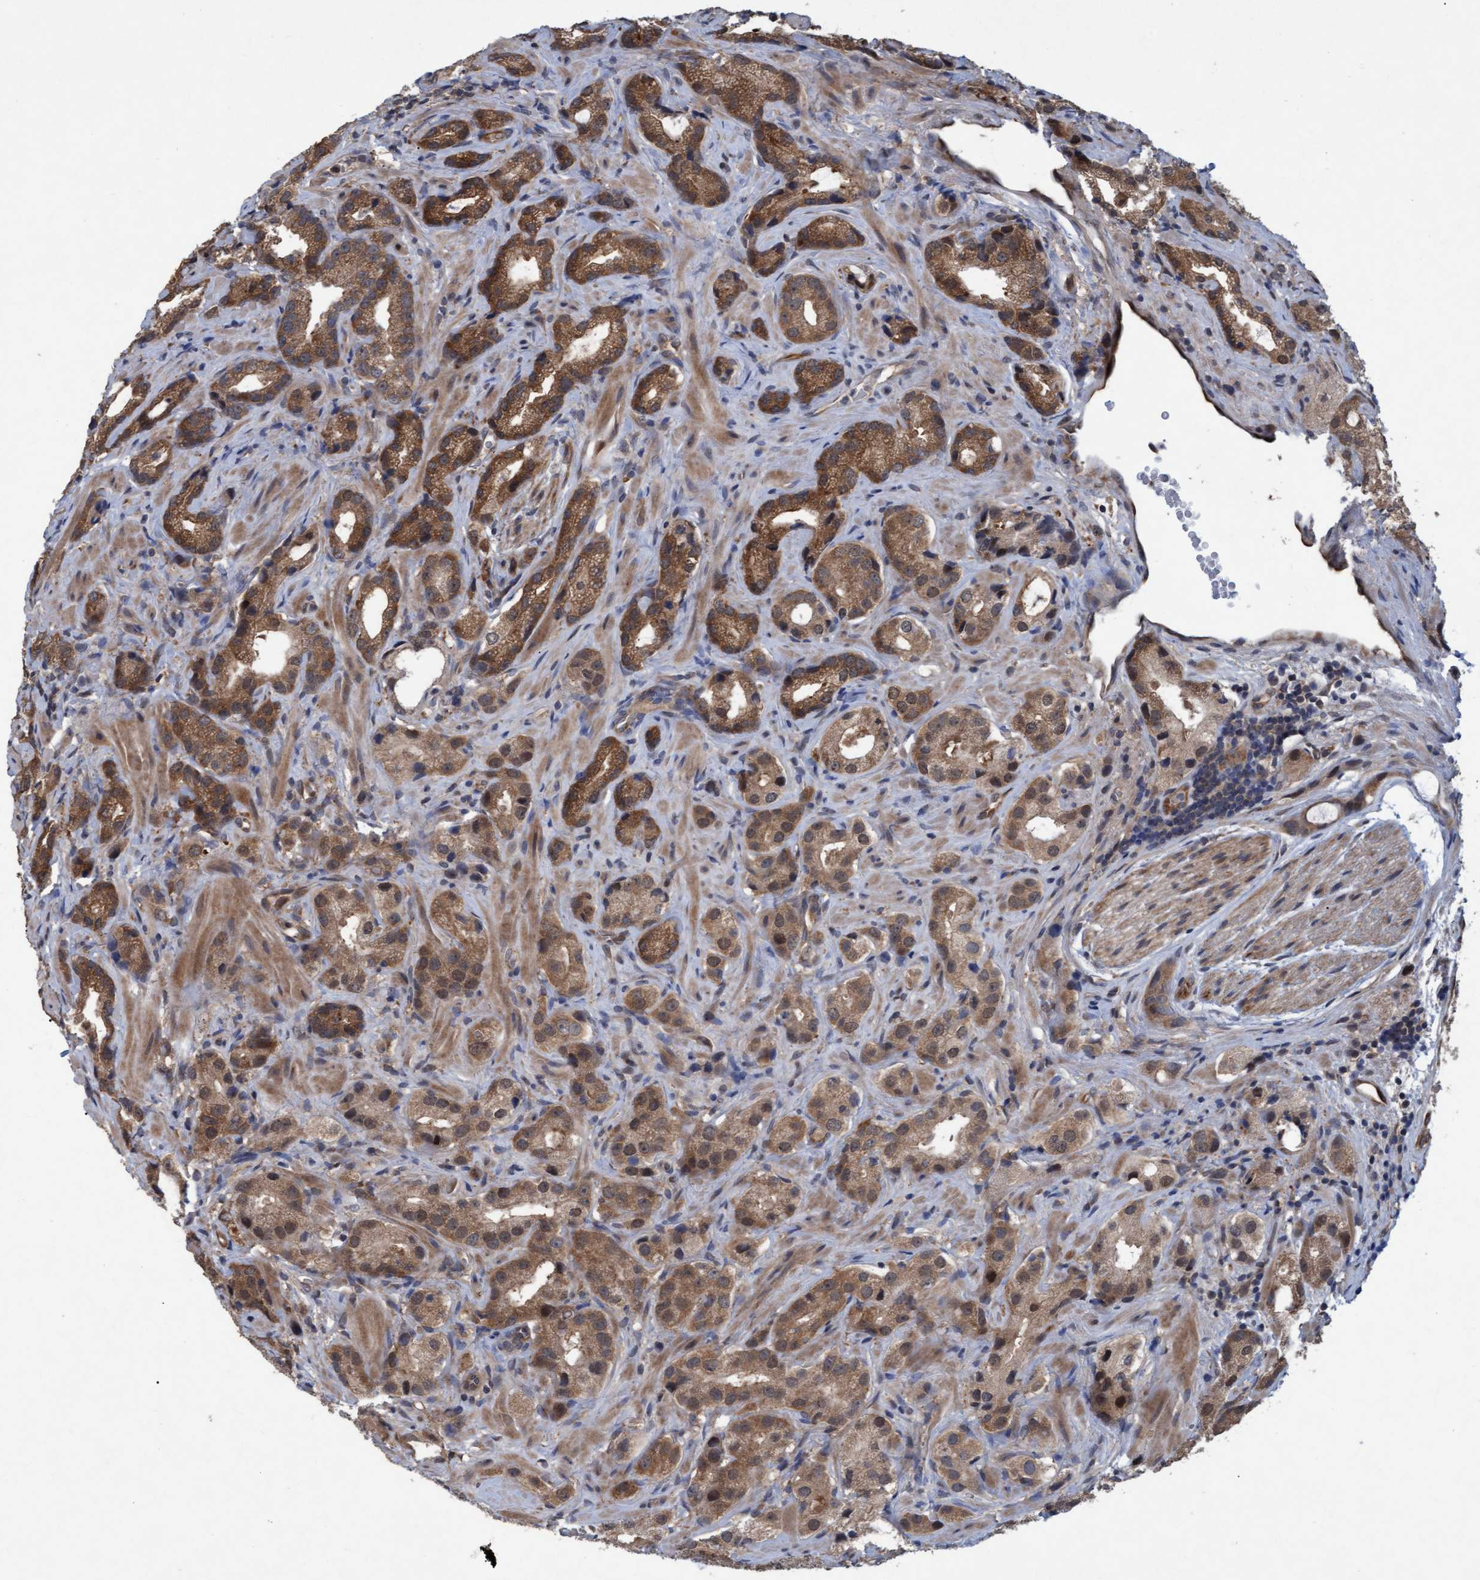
{"staining": {"intensity": "moderate", "quantity": ">75%", "location": "cytoplasmic/membranous,nuclear"}, "tissue": "prostate cancer", "cell_type": "Tumor cells", "image_type": "cancer", "snomed": [{"axis": "morphology", "description": "Adenocarcinoma, High grade"}, {"axis": "topography", "description": "Prostate"}], "caption": "Approximately >75% of tumor cells in human high-grade adenocarcinoma (prostate) display moderate cytoplasmic/membranous and nuclear protein positivity as visualized by brown immunohistochemical staining.", "gene": "PSMB6", "patient": {"sex": "male", "age": 63}}